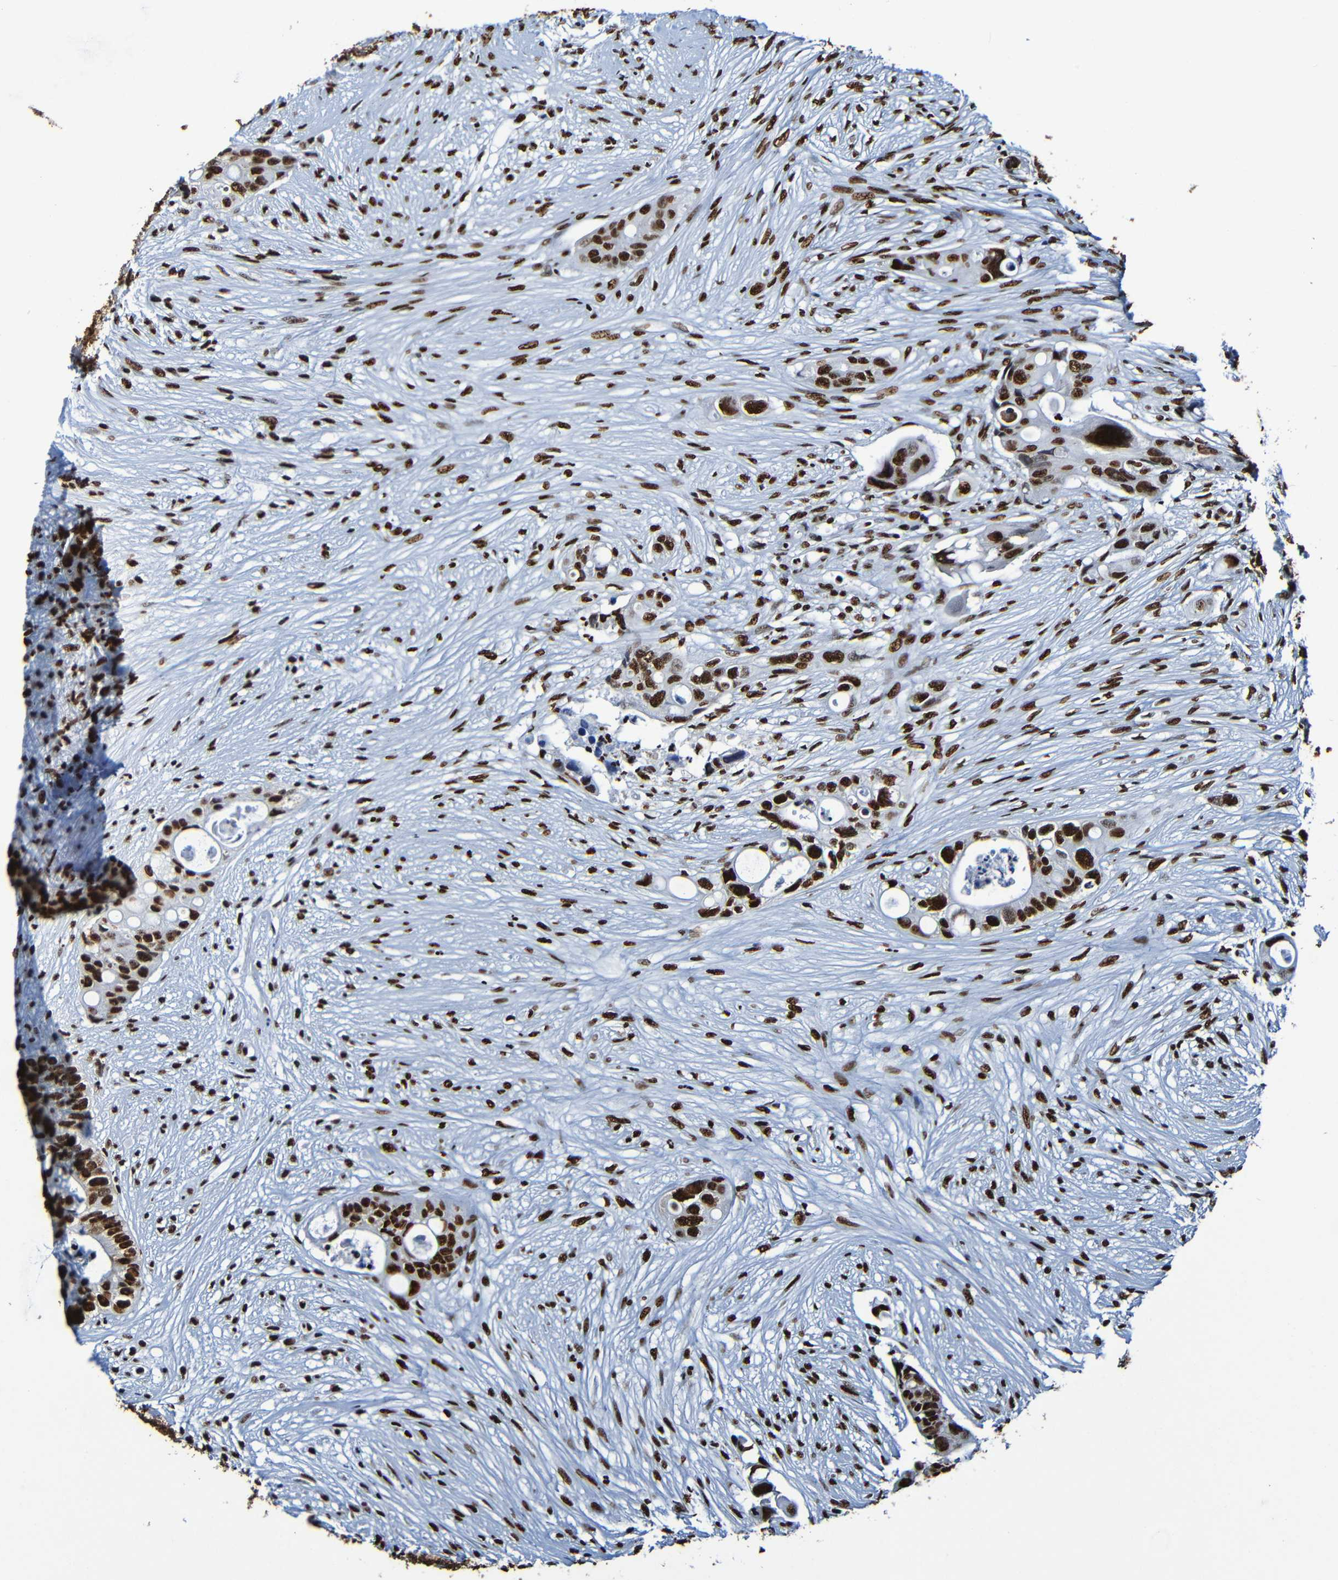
{"staining": {"intensity": "strong", "quantity": ">75%", "location": "nuclear"}, "tissue": "colorectal cancer", "cell_type": "Tumor cells", "image_type": "cancer", "snomed": [{"axis": "morphology", "description": "Adenocarcinoma, NOS"}, {"axis": "topography", "description": "Colon"}], "caption": "This is a histology image of IHC staining of colorectal cancer (adenocarcinoma), which shows strong positivity in the nuclear of tumor cells.", "gene": "SRSF3", "patient": {"sex": "female", "age": 57}}